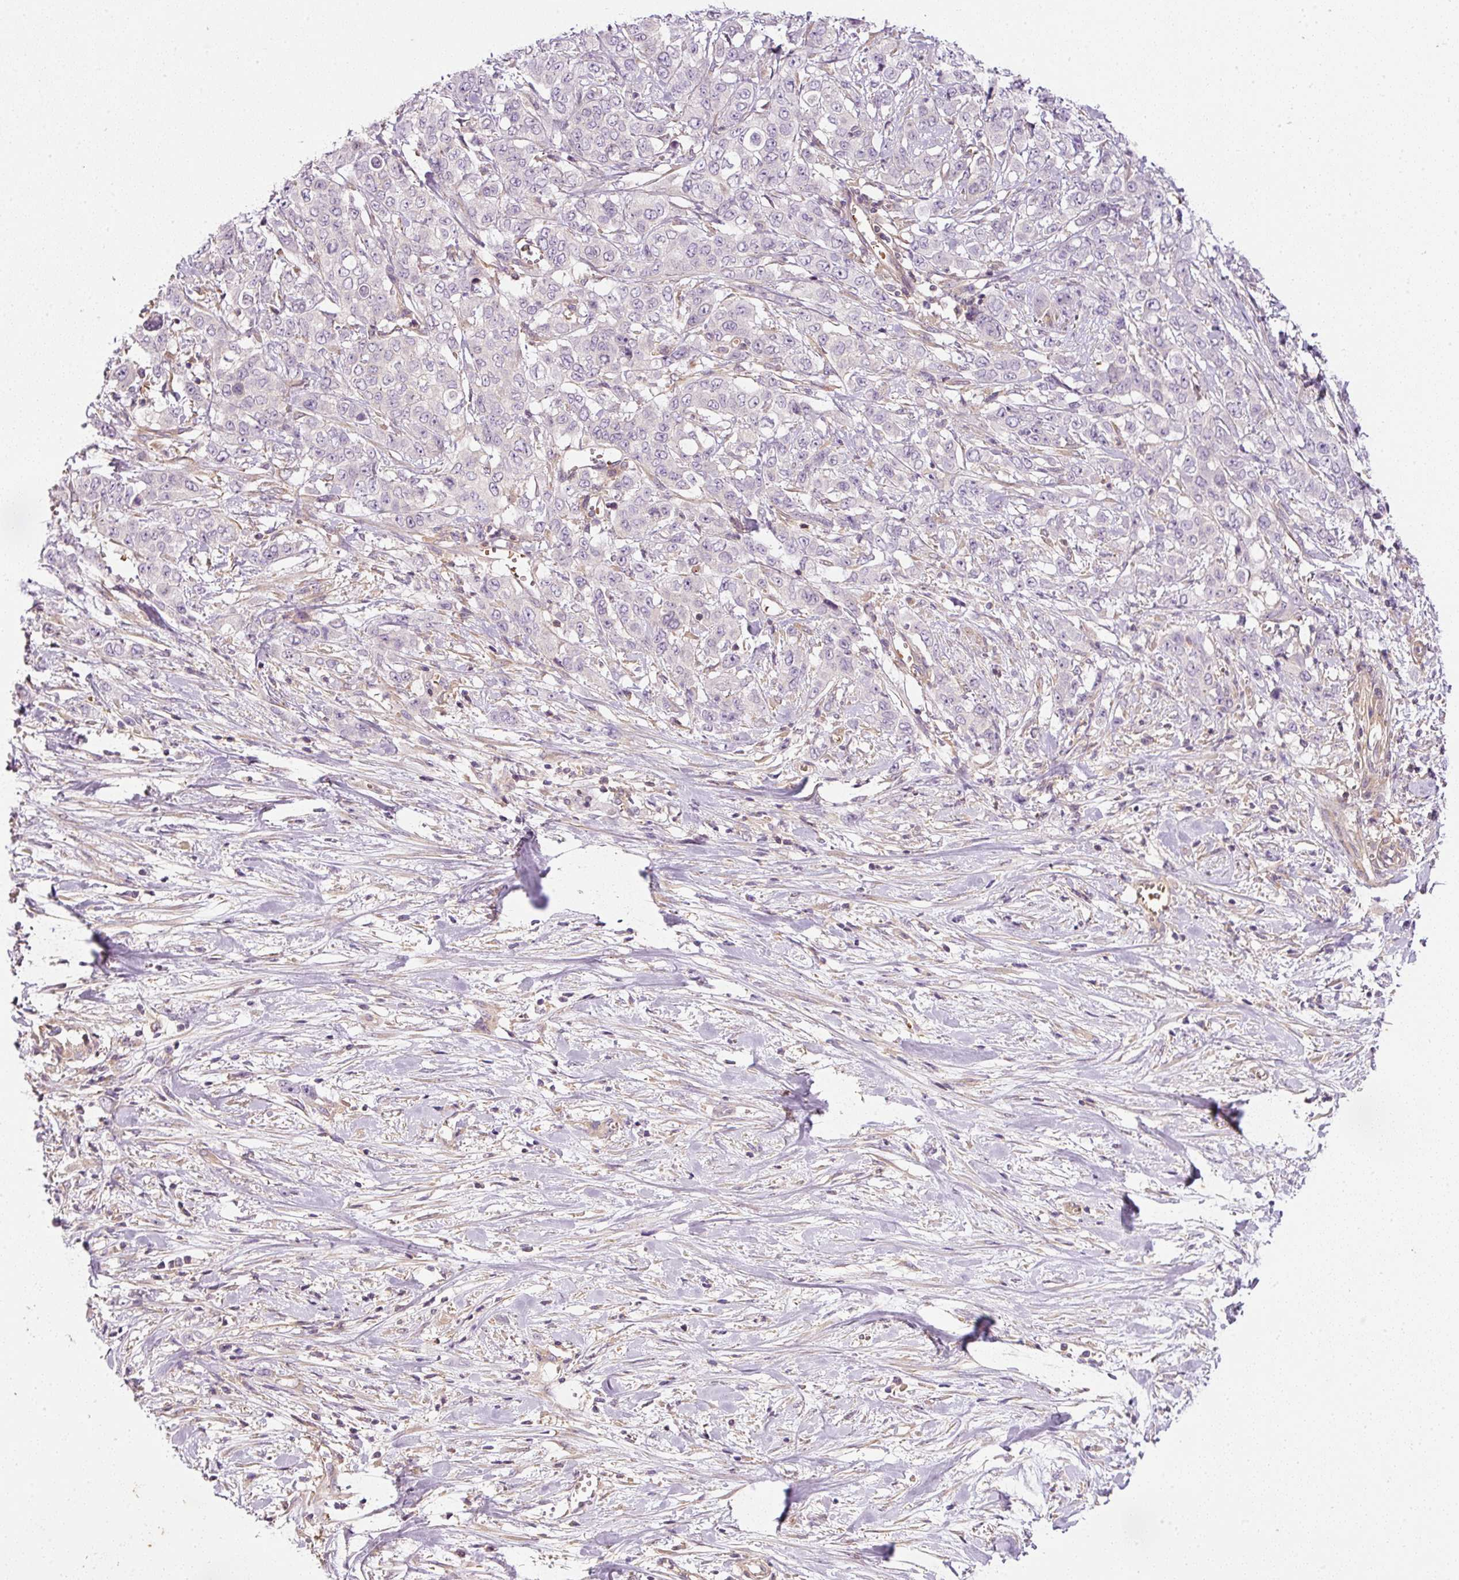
{"staining": {"intensity": "negative", "quantity": "none", "location": "none"}, "tissue": "stomach cancer", "cell_type": "Tumor cells", "image_type": "cancer", "snomed": [{"axis": "morphology", "description": "Adenocarcinoma, NOS"}, {"axis": "topography", "description": "Stomach, upper"}], "caption": "Immunohistochemistry (IHC) of stomach adenocarcinoma exhibits no positivity in tumor cells. (Brightfield microscopy of DAB immunohistochemistry at high magnification).", "gene": "TBC1D2B", "patient": {"sex": "male", "age": 62}}